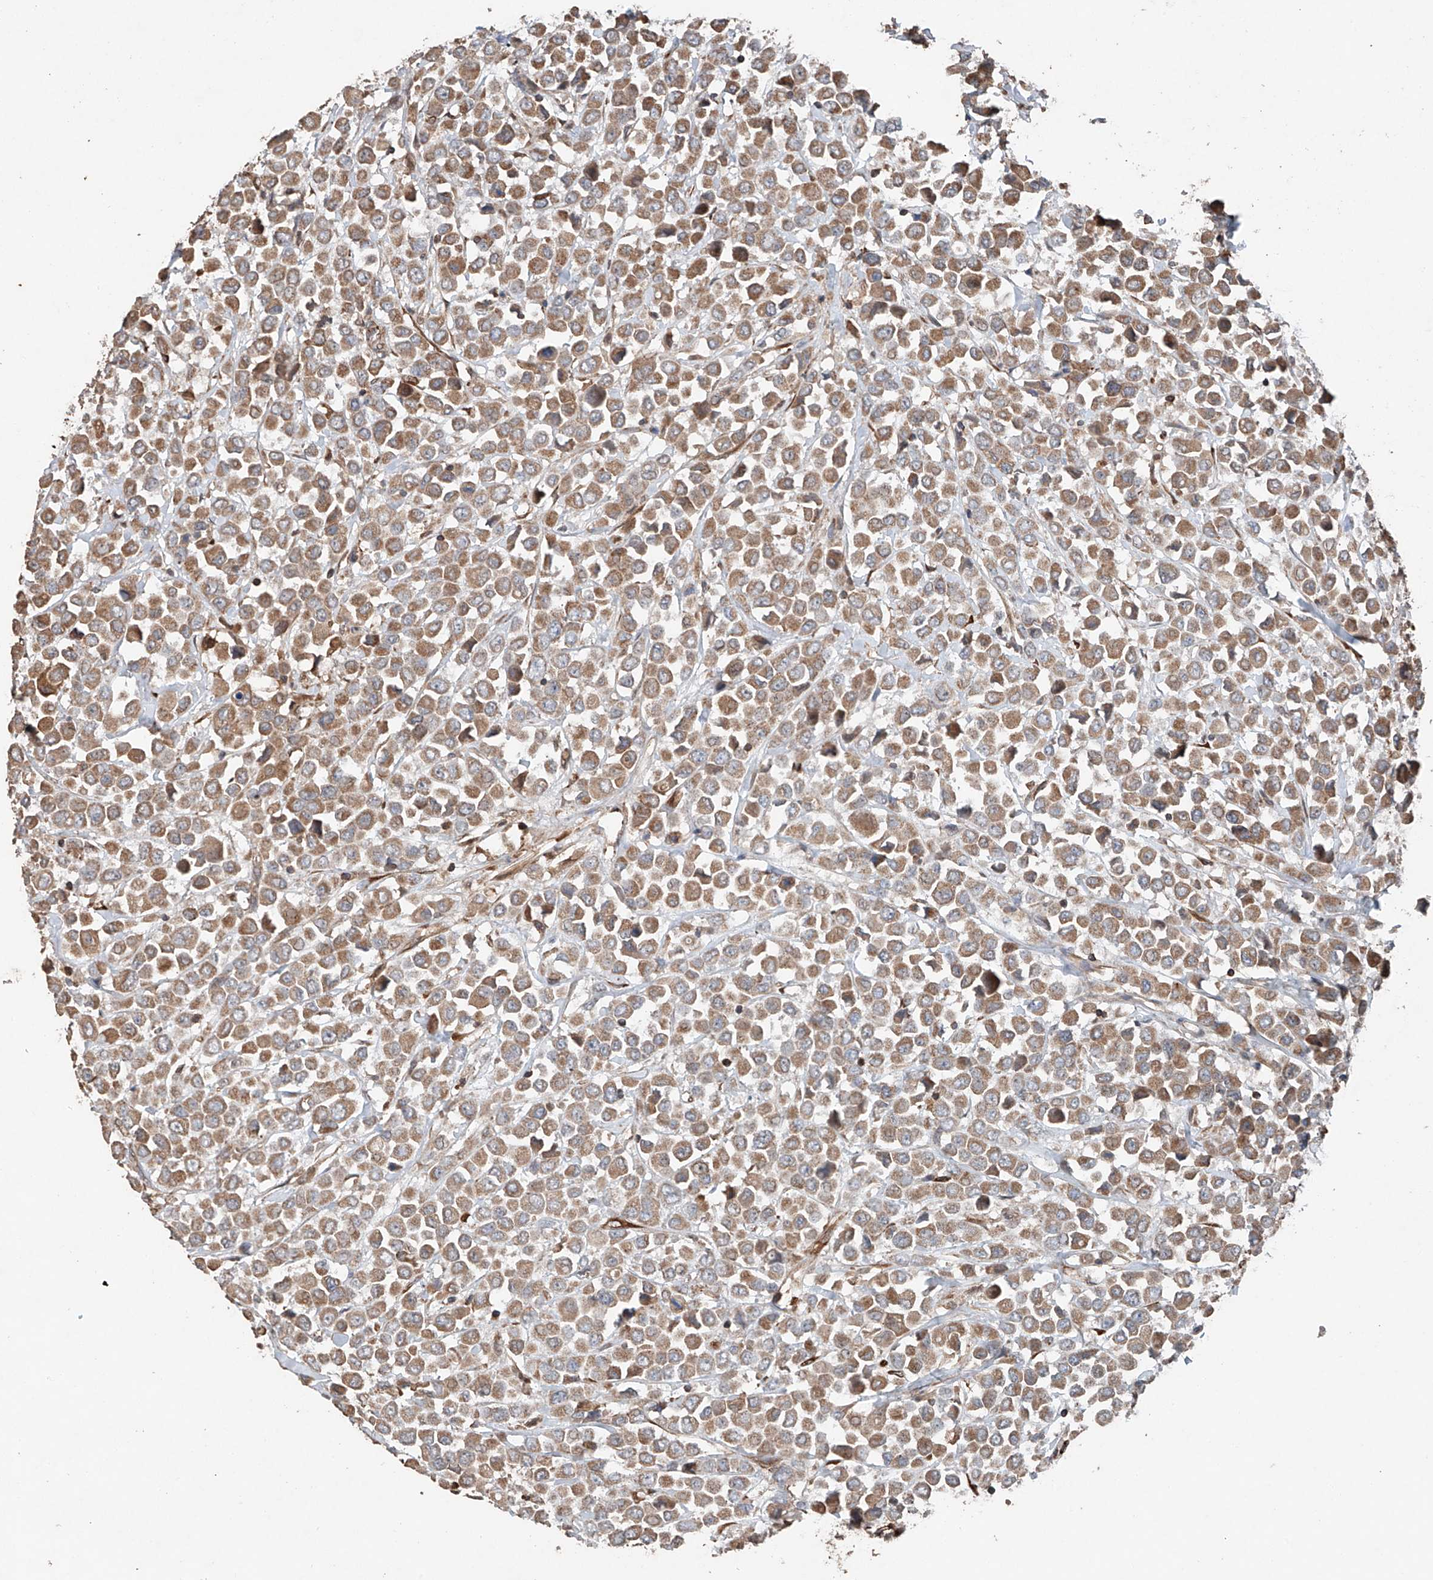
{"staining": {"intensity": "moderate", "quantity": ">75%", "location": "cytoplasmic/membranous"}, "tissue": "breast cancer", "cell_type": "Tumor cells", "image_type": "cancer", "snomed": [{"axis": "morphology", "description": "Duct carcinoma"}, {"axis": "topography", "description": "Breast"}], "caption": "The photomicrograph displays staining of breast cancer, revealing moderate cytoplasmic/membranous protein expression (brown color) within tumor cells.", "gene": "AP4B1", "patient": {"sex": "female", "age": 61}}